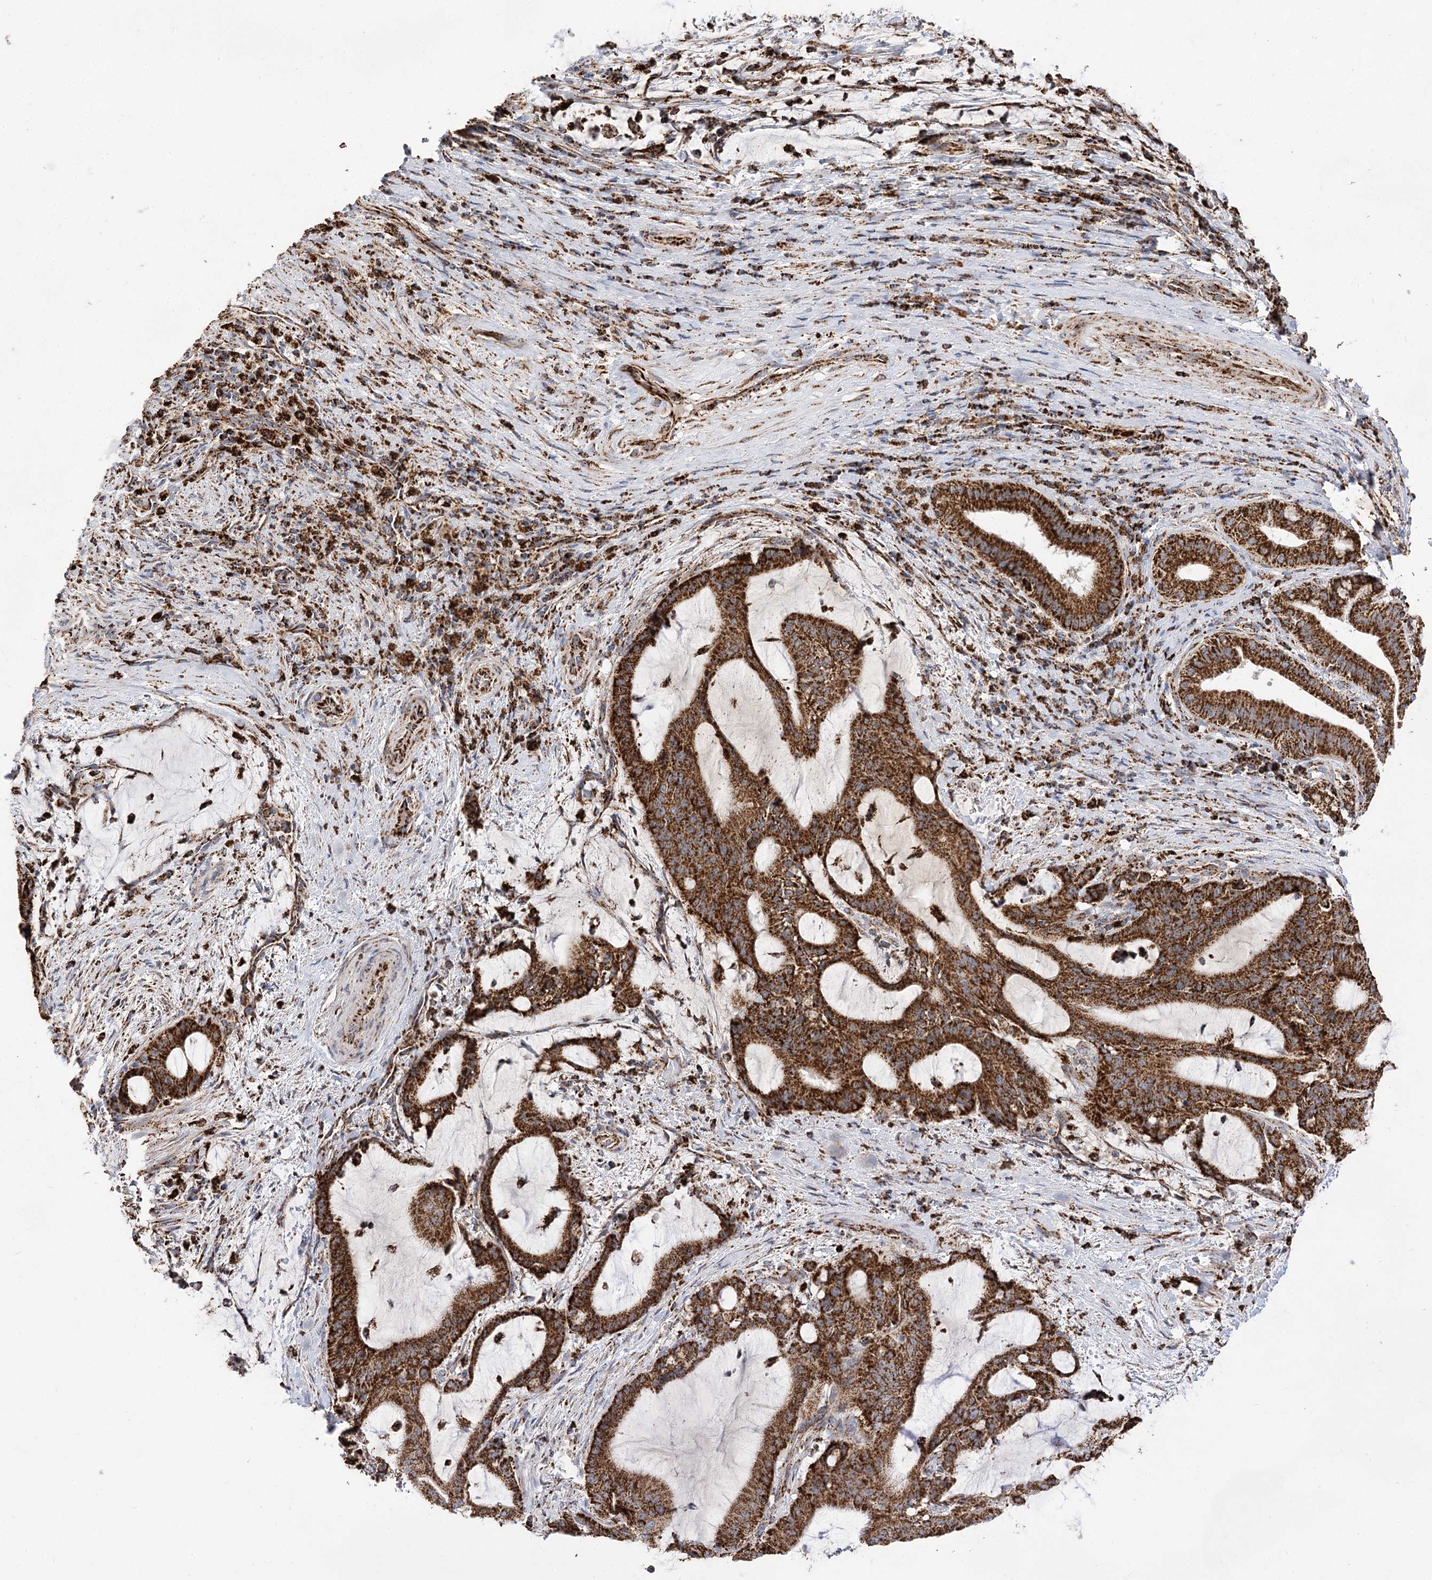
{"staining": {"intensity": "strong", "quantity": ">75%", "location": "cytoplasmic/membranous"}, "tissue": "liver cancer", "cell_type": "Tumor cells", "image_type": "cancer", "snomed": [{"axis": "morphology", "description": "Normal tissue, NOS"}, {"axis": "morphology", "description": "Cholangiocarcinoma"}, {"axis": "topography", "description": "Liver"}, {"axis": "topography", "description": "Peripheral nerve tissue"}], "caption": "DAB immunohistochemical staining of human liver cancer displays strong cytoplasmic/membranous protein expression in about >75% of tumor cells. The staining is performed using DAB (3,3'-diaminobenzidine) brown chromogen to label protein expression. The nuclei are counter-stained blue using hematoxylin.", "gene": "NADK2", "patient": {"sex": "female", "age": 73}}